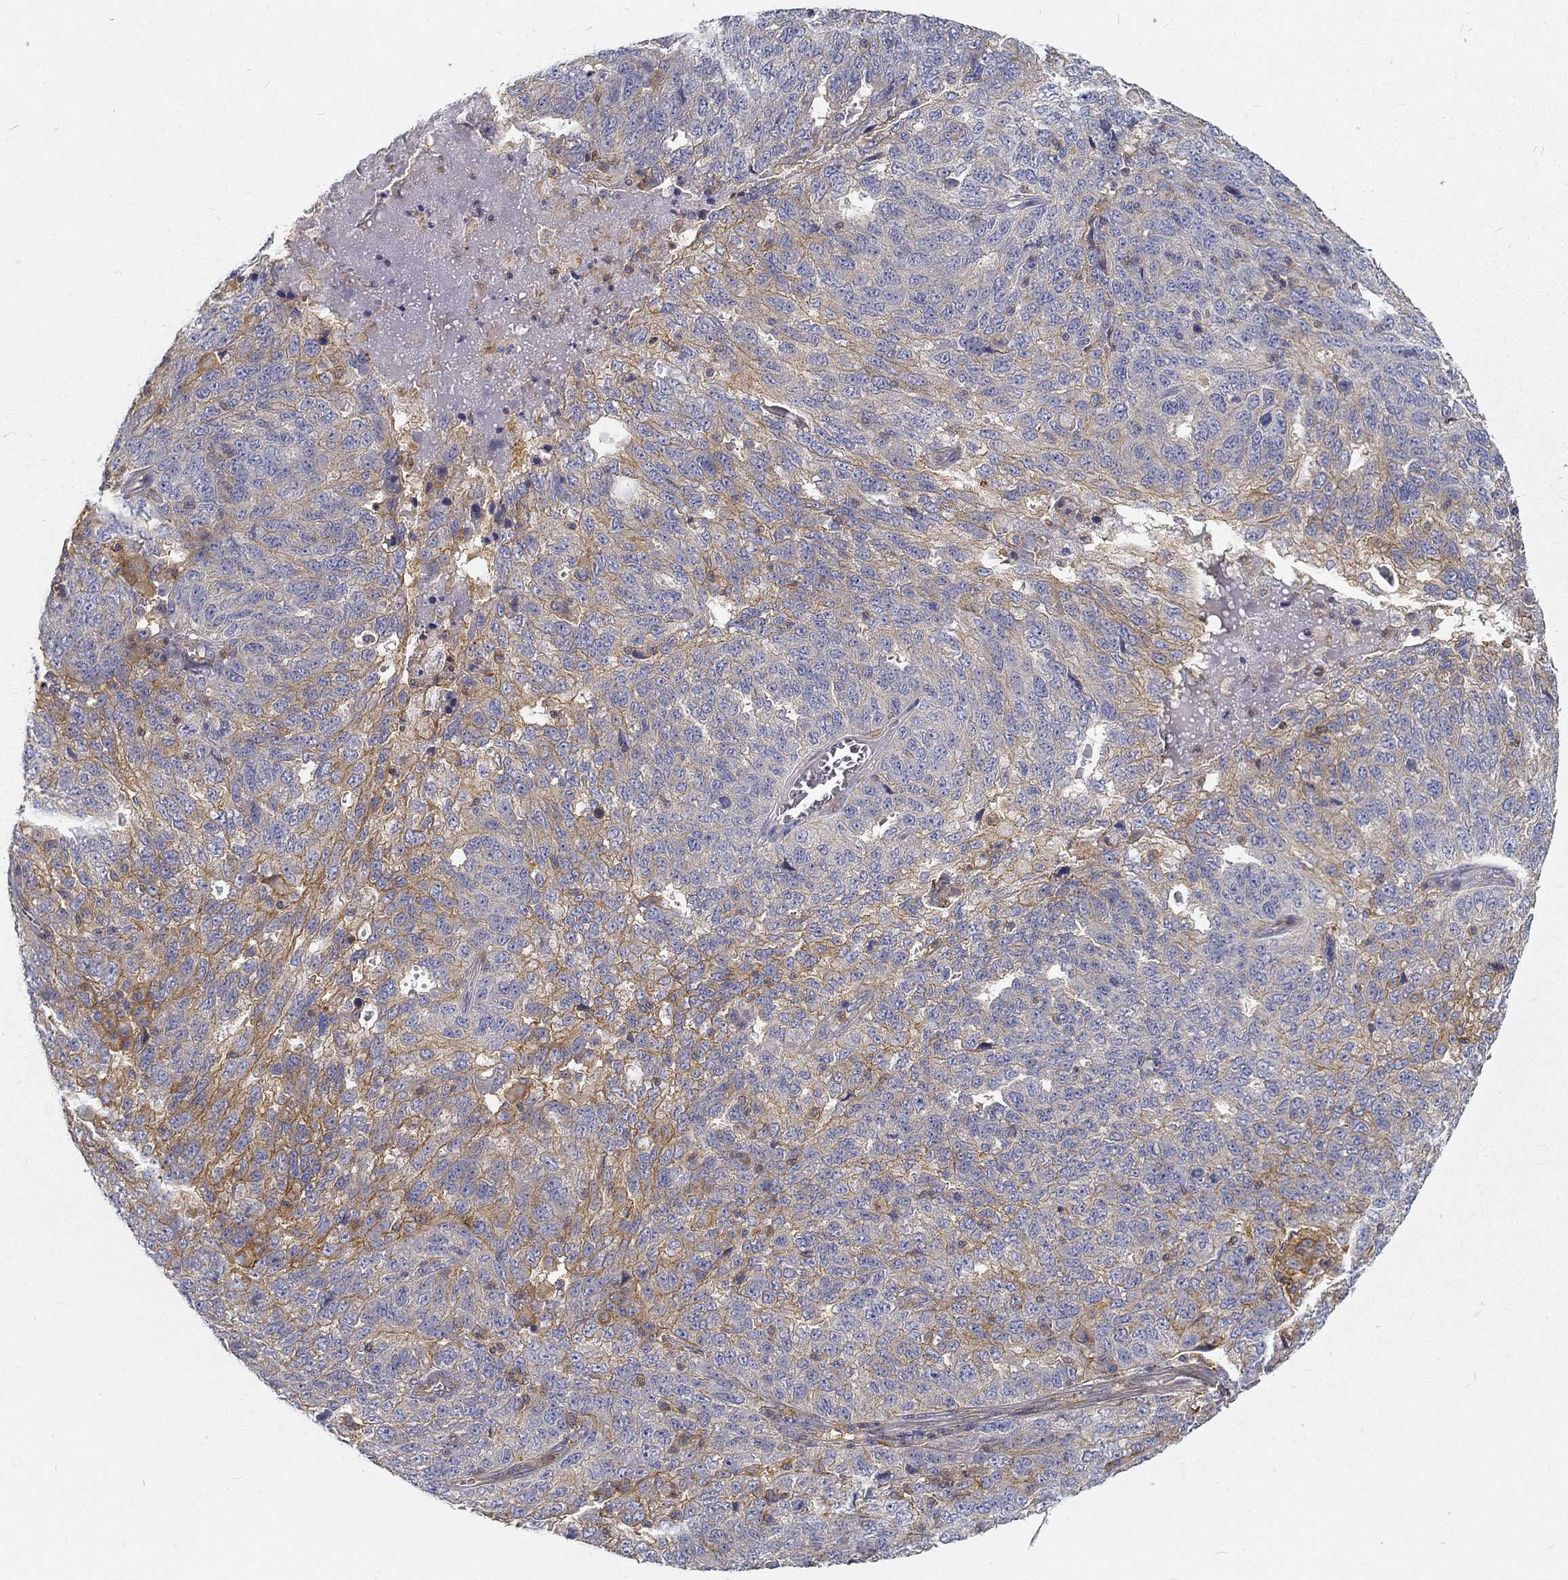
{"staining": {"intensity": "moderate", "quantity": "25%-75%", "location": "cytoplasmic/membranous"}, "tissue": "ovarian cancer", "cell_type": "Tumor cells", "image_type": "cancer", "snomed": [{"axis": "morphology", "description": "Cystadenocarcinoma, serous, NOS"}, {"axis": "topography", "description": "Ovary"}], "caption": "This is a photomicrograph of immunohistochemistry staining of ovarian cancer (serous cystadenocarcinoma), which shows moderate positivity in the cytoplasmic/membranous of tumor cells.", "gene": "MTMR11", "patient": {"sex": "female", "age": 71}}